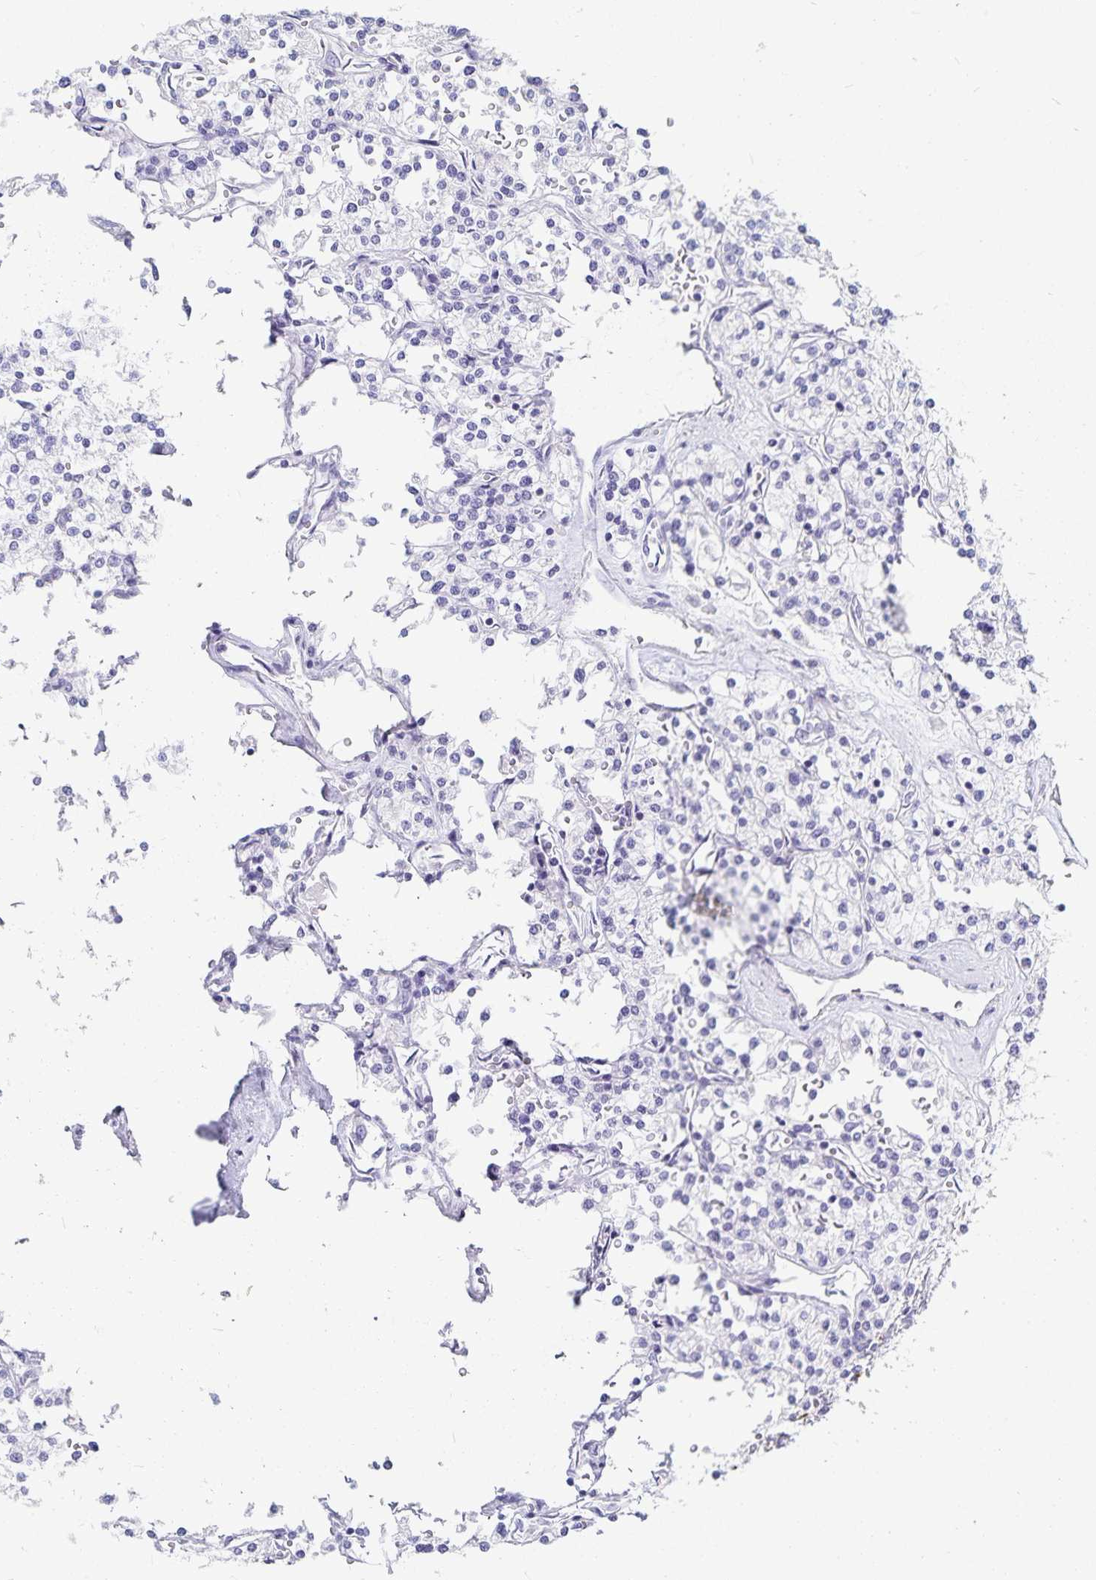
{"staining": {"intensity": "negative", "quantity": "none", "location": "none"}, "tissue": "renal cancer", "cell_type": "Tumor cells", "image_type": "cancer", "snomed": [{"axis": "morphology", "description": "Adenocarcinoma, NOS"}, {"axis": "topography", "description": "Kidney"}], "caption": "A photomicrograph of human renal adenocarcinoma is negative for staining in tumor cells.", "gene": "HMGB3", "patient": {"sex": "male", "age": 80}}